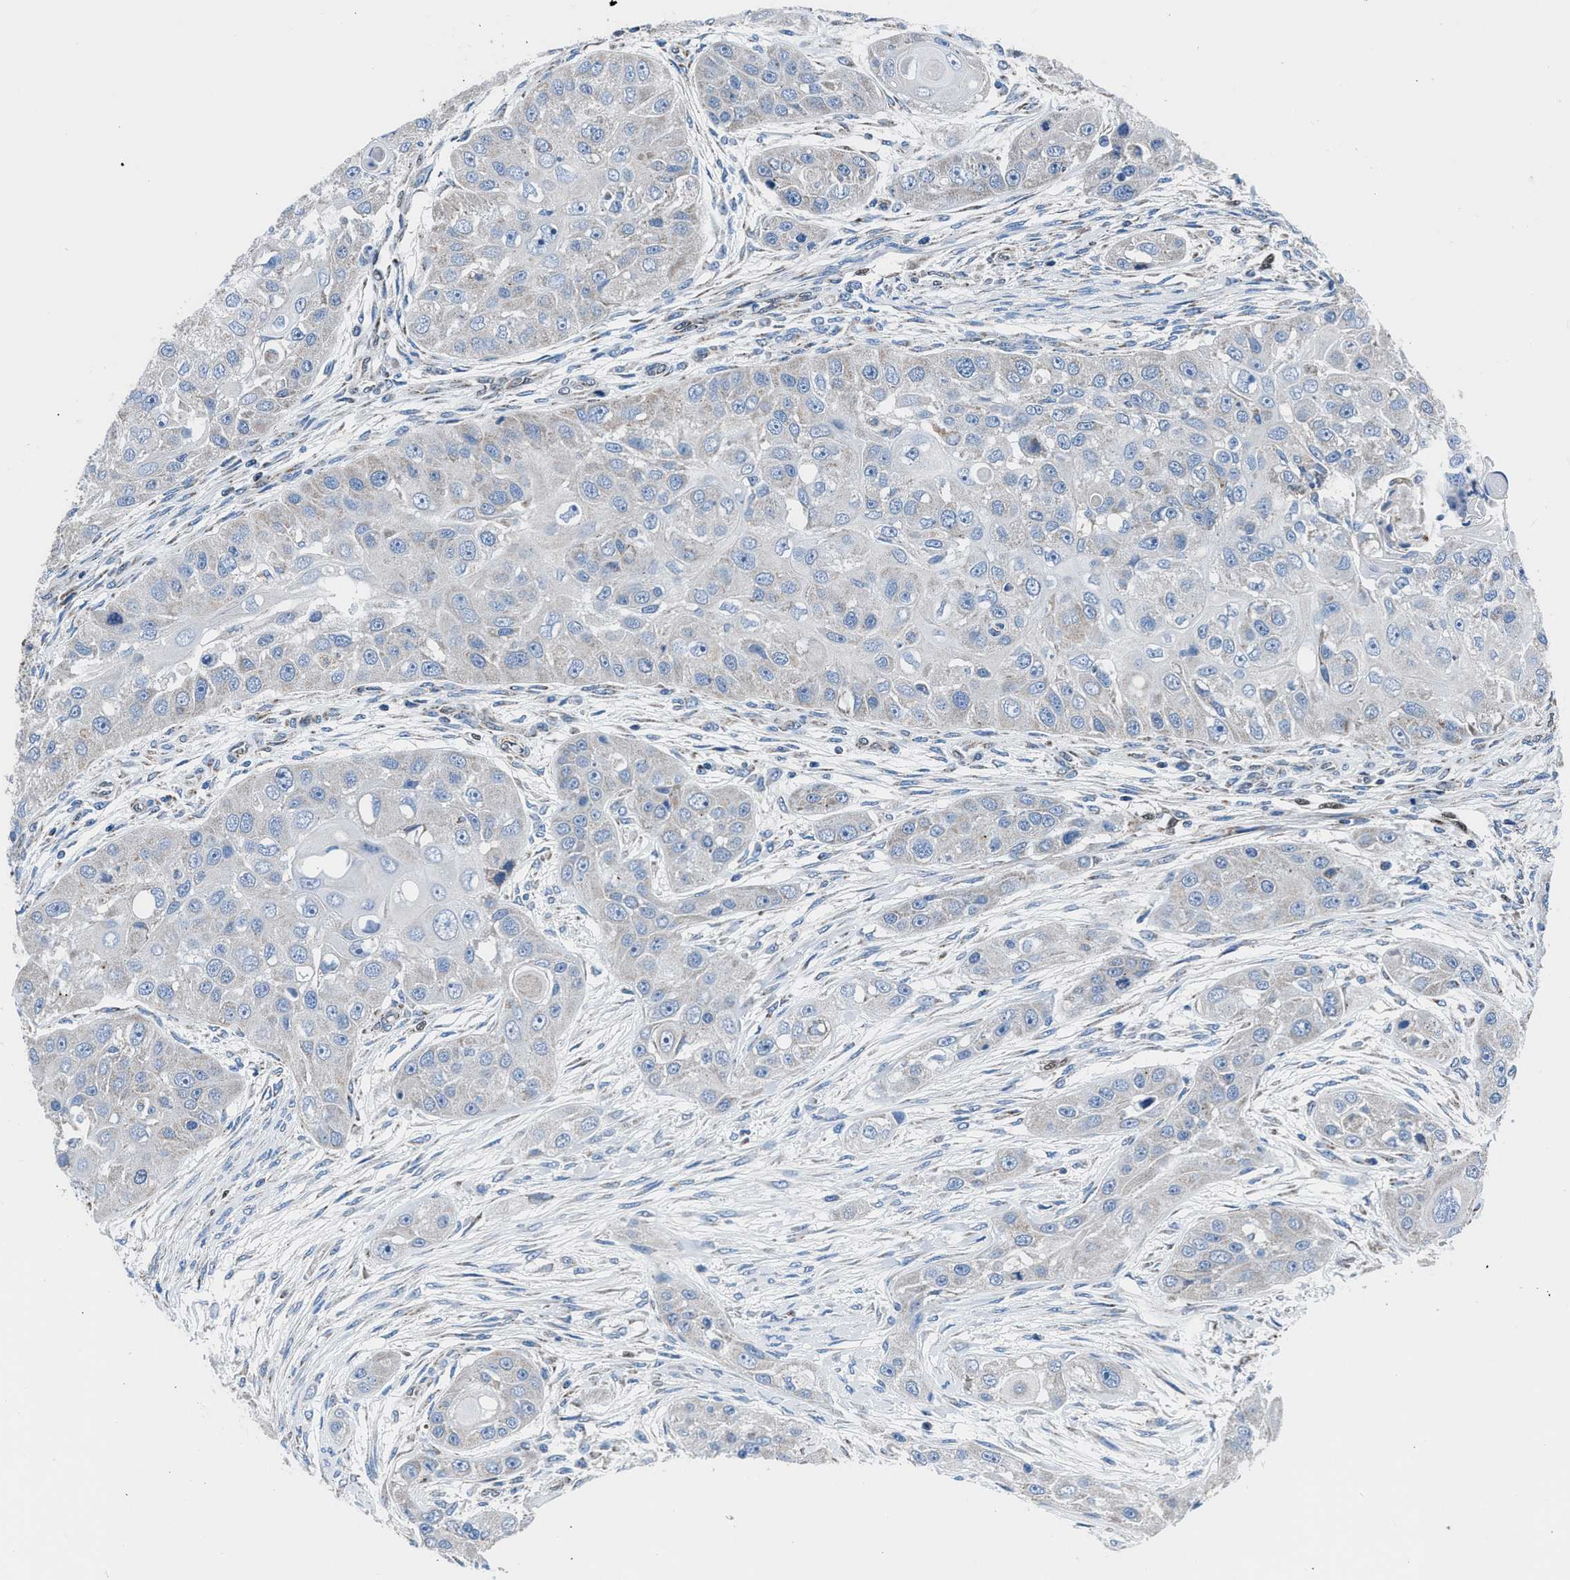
{"staining": {"intensity": "negative", "quantity": "none", "location": "none"}, "tissue": "head and neck cancer", "cell_type": "Tumor cells", "image_type": "cancer", "snomed": [{"axis": "morphology", "description": "Normal tissue, NOS"}, {"axis": "morphology", "description": "Squamous cell carcinoma, NOS"}, {"axis": "topography", "description": "Skeletal muscle"}, {"axis": "topography", "description": "Head-Neck"}], "caption": "DAB (3,3'-diaminobenzidine) immunohistochemical staining of head and neck cancer (squamous cell carcinoma) exhibits no significant positivity in tumor cells.", "gene": "LMO2", "patient": {"sex": "male", "age": 51}}